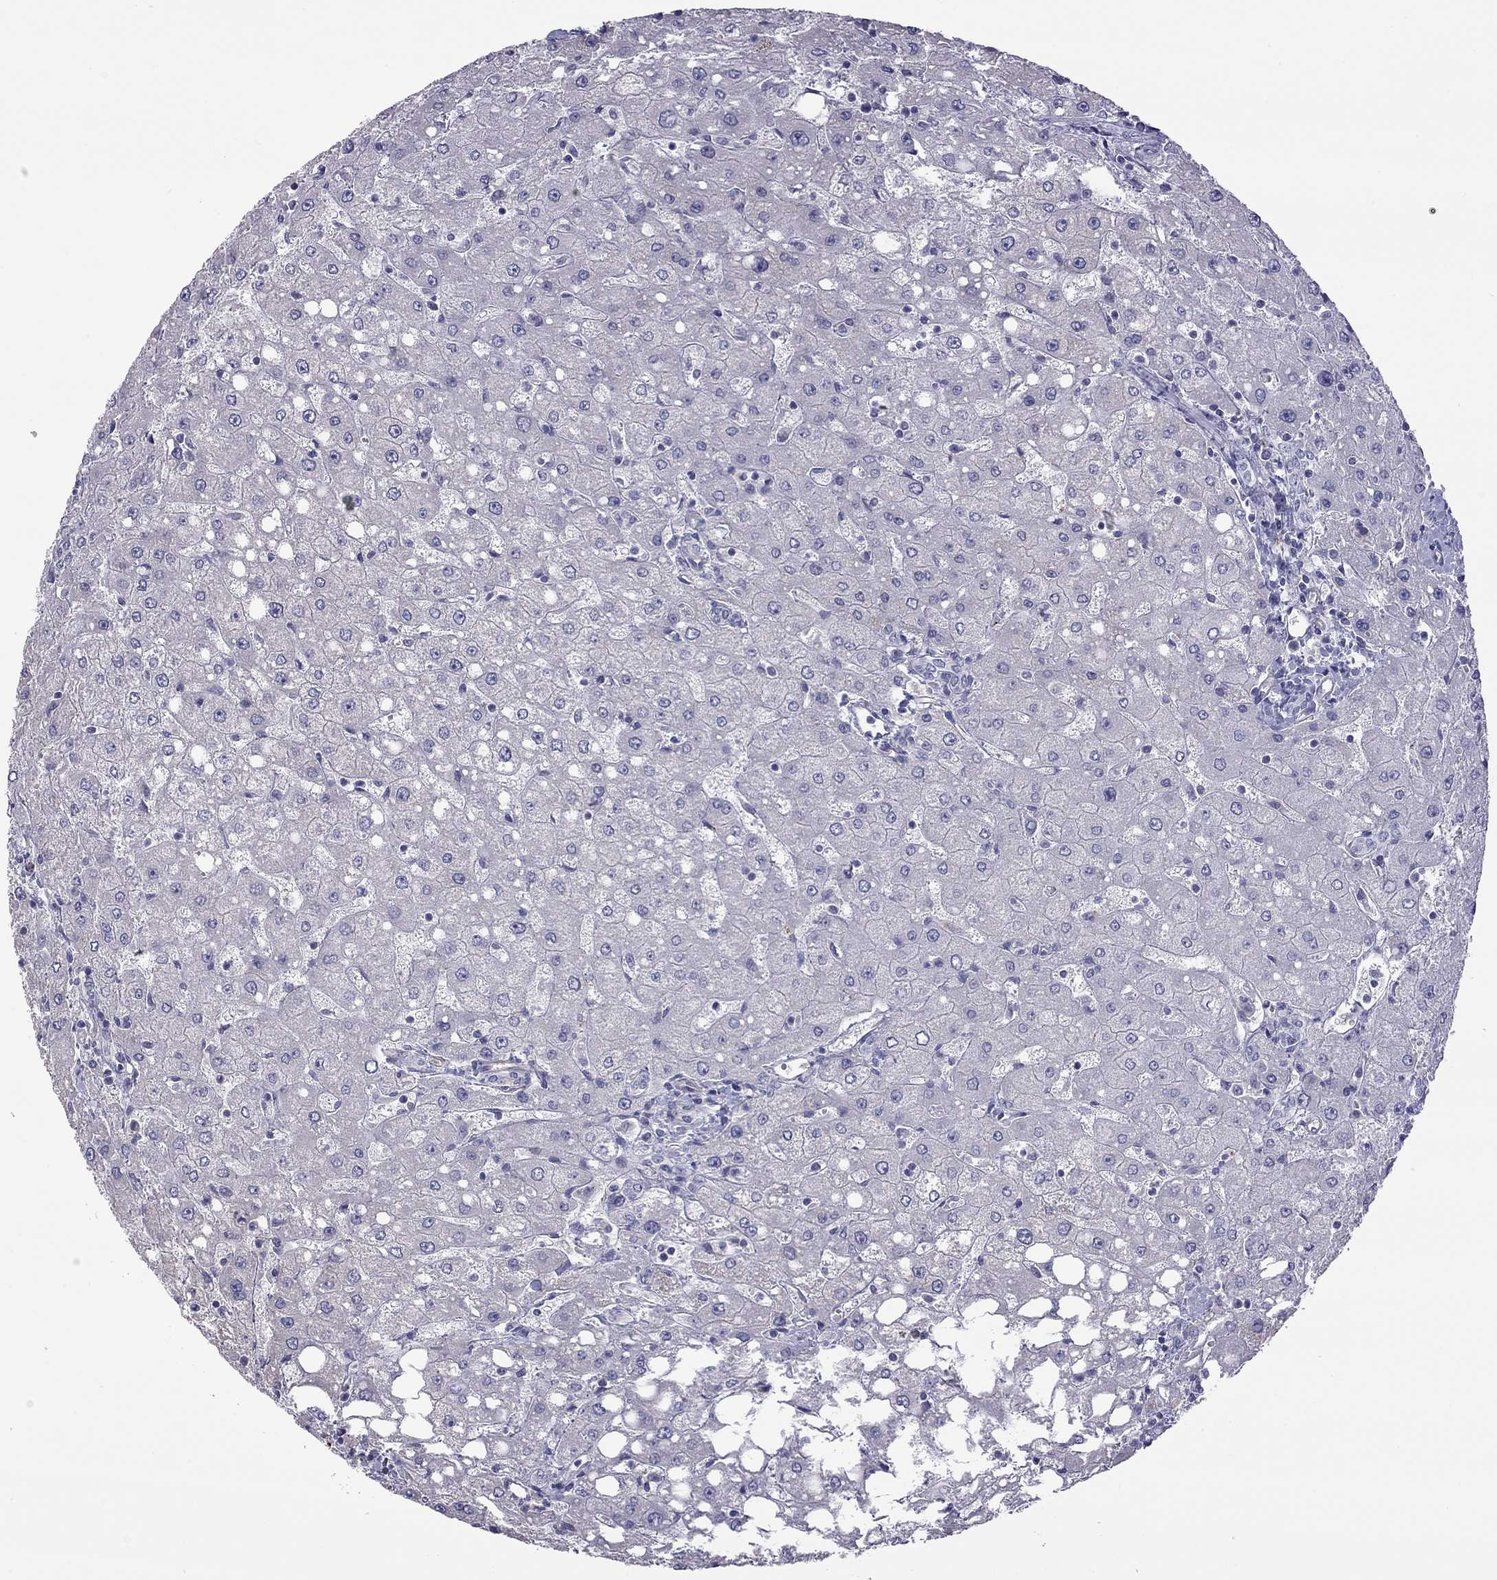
{"staining": {"intensity": "negative", "quantity": "none", "location": "none"}, "tissue": "liver", "cell_type": "Cholangiocytes", "image_type": "normal", "snomed": [{"axis": "morphology", "description": "Normal tissue, NOS"}, {"axis": "topography", "description": "Liver"}], "caption": "Protein analysis of normal liver reveals no significant expression in cholangiocytes.", "gene": "FEZ1", "patient": {"sex": "female", "age": 53}}